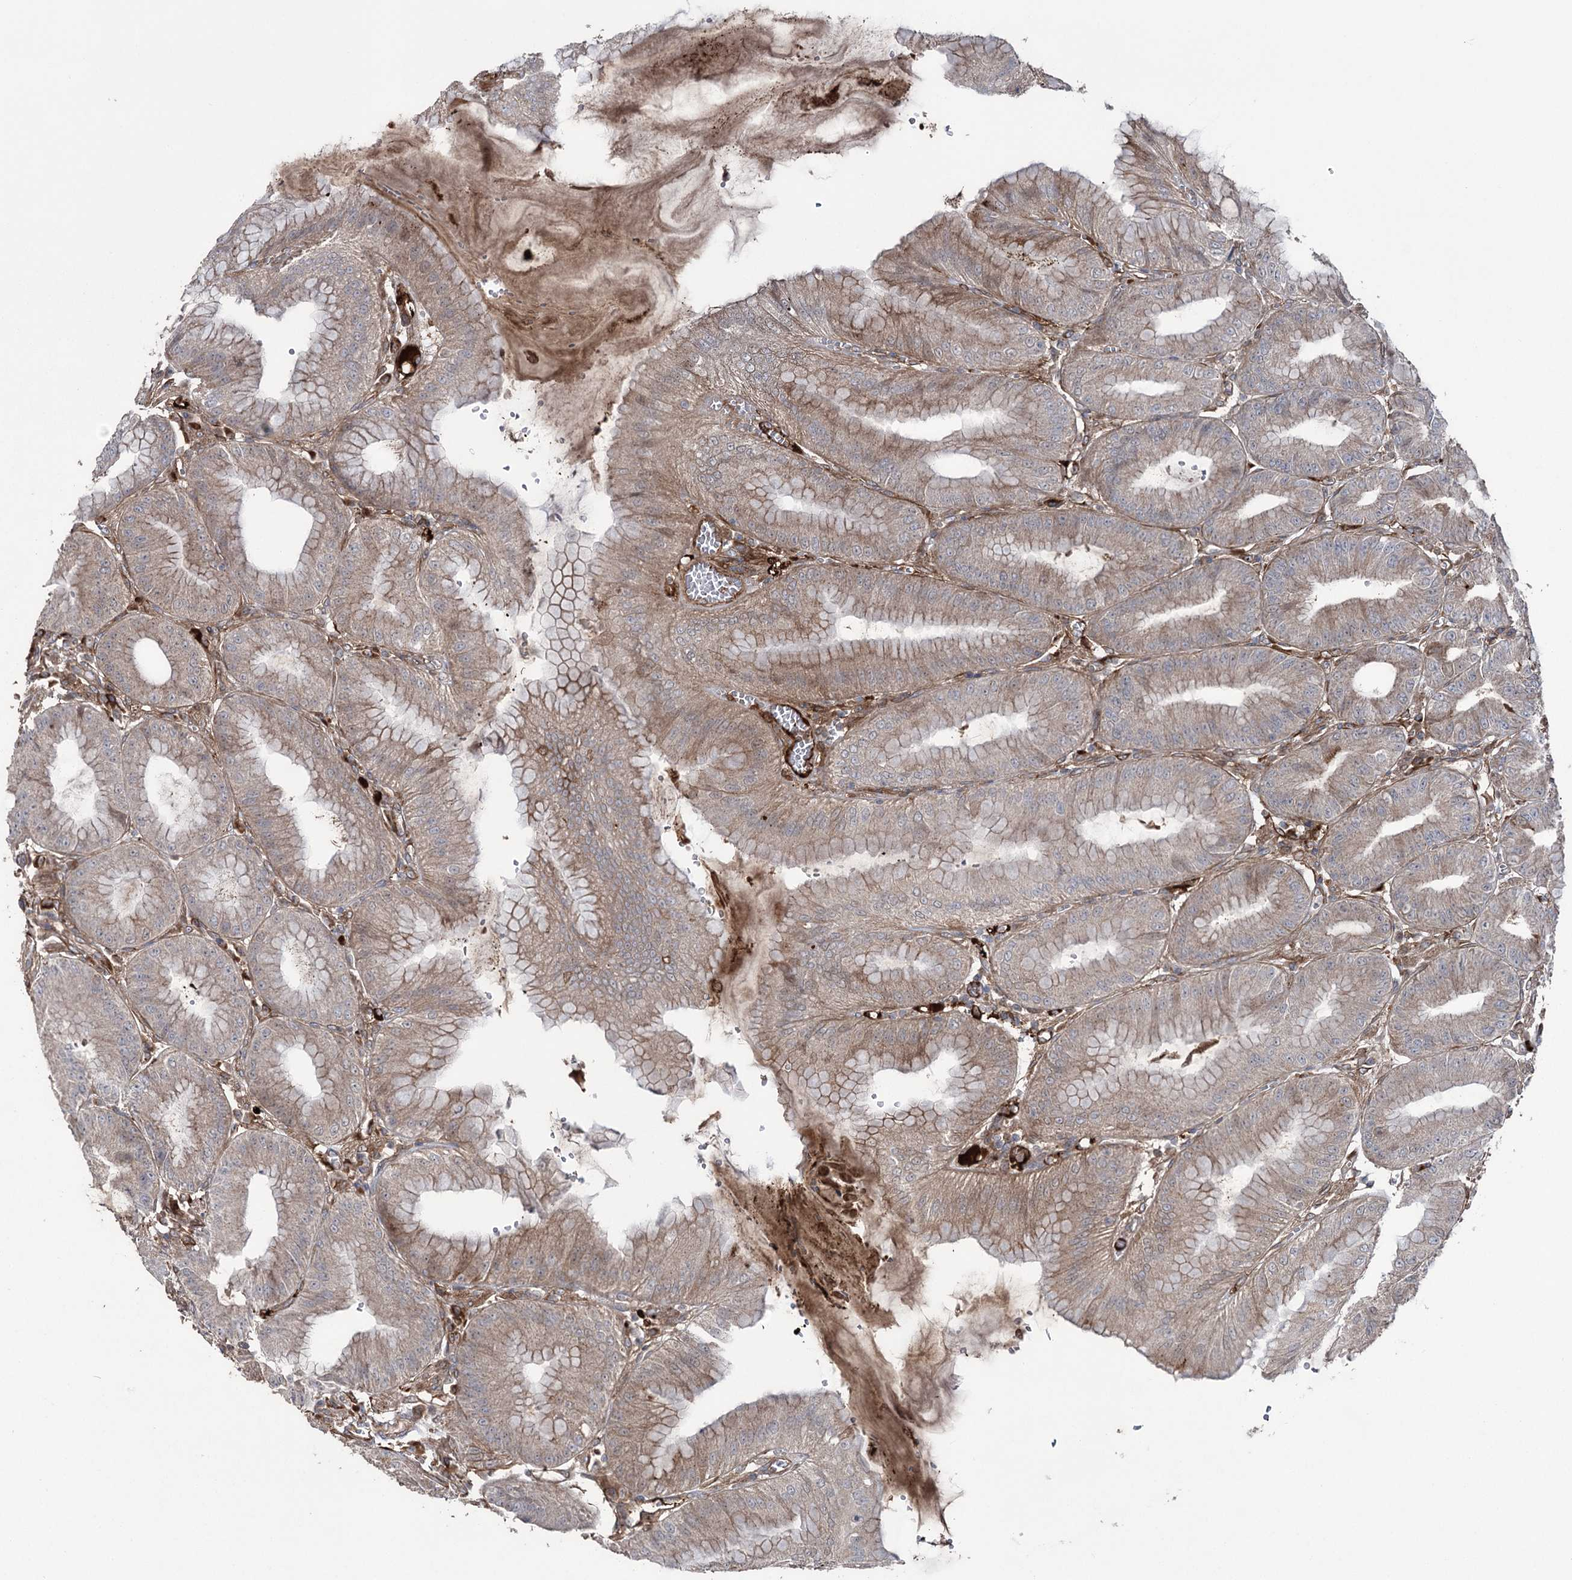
{"staining": {"intensity": "moderate", "quantity": ">75%", "location": "cytoplasmic/membranous"}, "tissue": "stomach", "cell_type": "Glandular cells", "image_type": "normal", "snomed": [{"axis": "morphology", "description": "Normal tissue, NOS"}, {"axis": "topography", "description": "Stomach, lower"}], "caption": "A histopathology image of stomach stained for a protein reveals moderate cytoplasmic/membranous brown staining in glandular cells. Ihc stains the protein in brown and the nuclei are stained blue.", "gene": "OTUD1", "patient": {"sex": "male", "age": 71}}